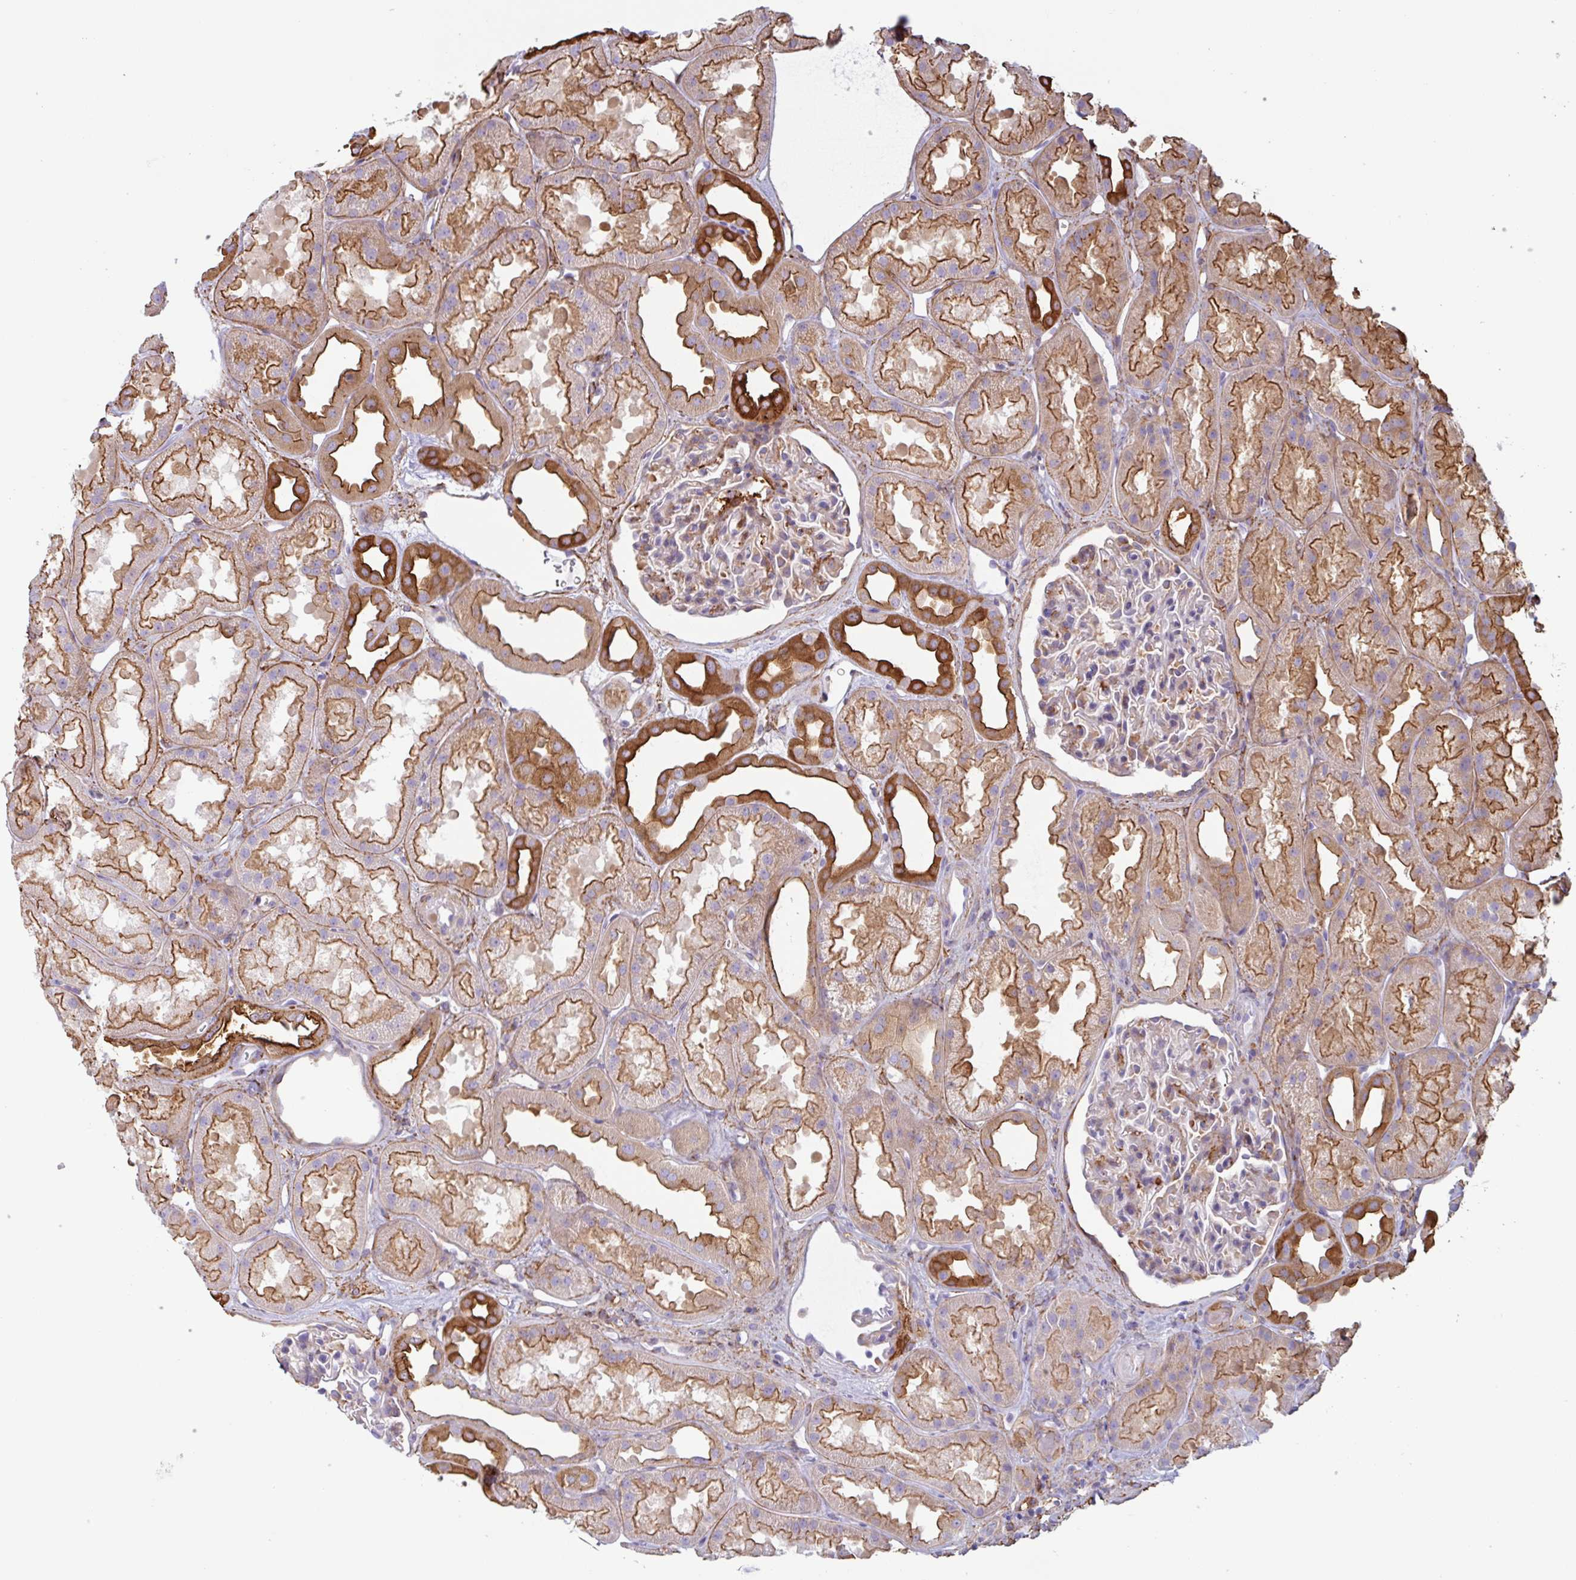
{"staining": {"intensity": "weak", "quantity": "25%-75%", "location": "cytoplasmic/membranous"}, "tissue": "kidney", "cell_type": "Cells in glomeruli", "image_type": "normal", "snomed": [{"axis": "morphology", "description": "Normal tissue, NOS"}, {"axis": "topography", "description": "Kidney"}], "caption": "A low amount of weak cytoplasmic/membranous expression is seen in approximately 25%-75% of cells in glomeruli in benign kidney.", "gene": "MYH10", "patient": {"sex": "male", "age": 61}}